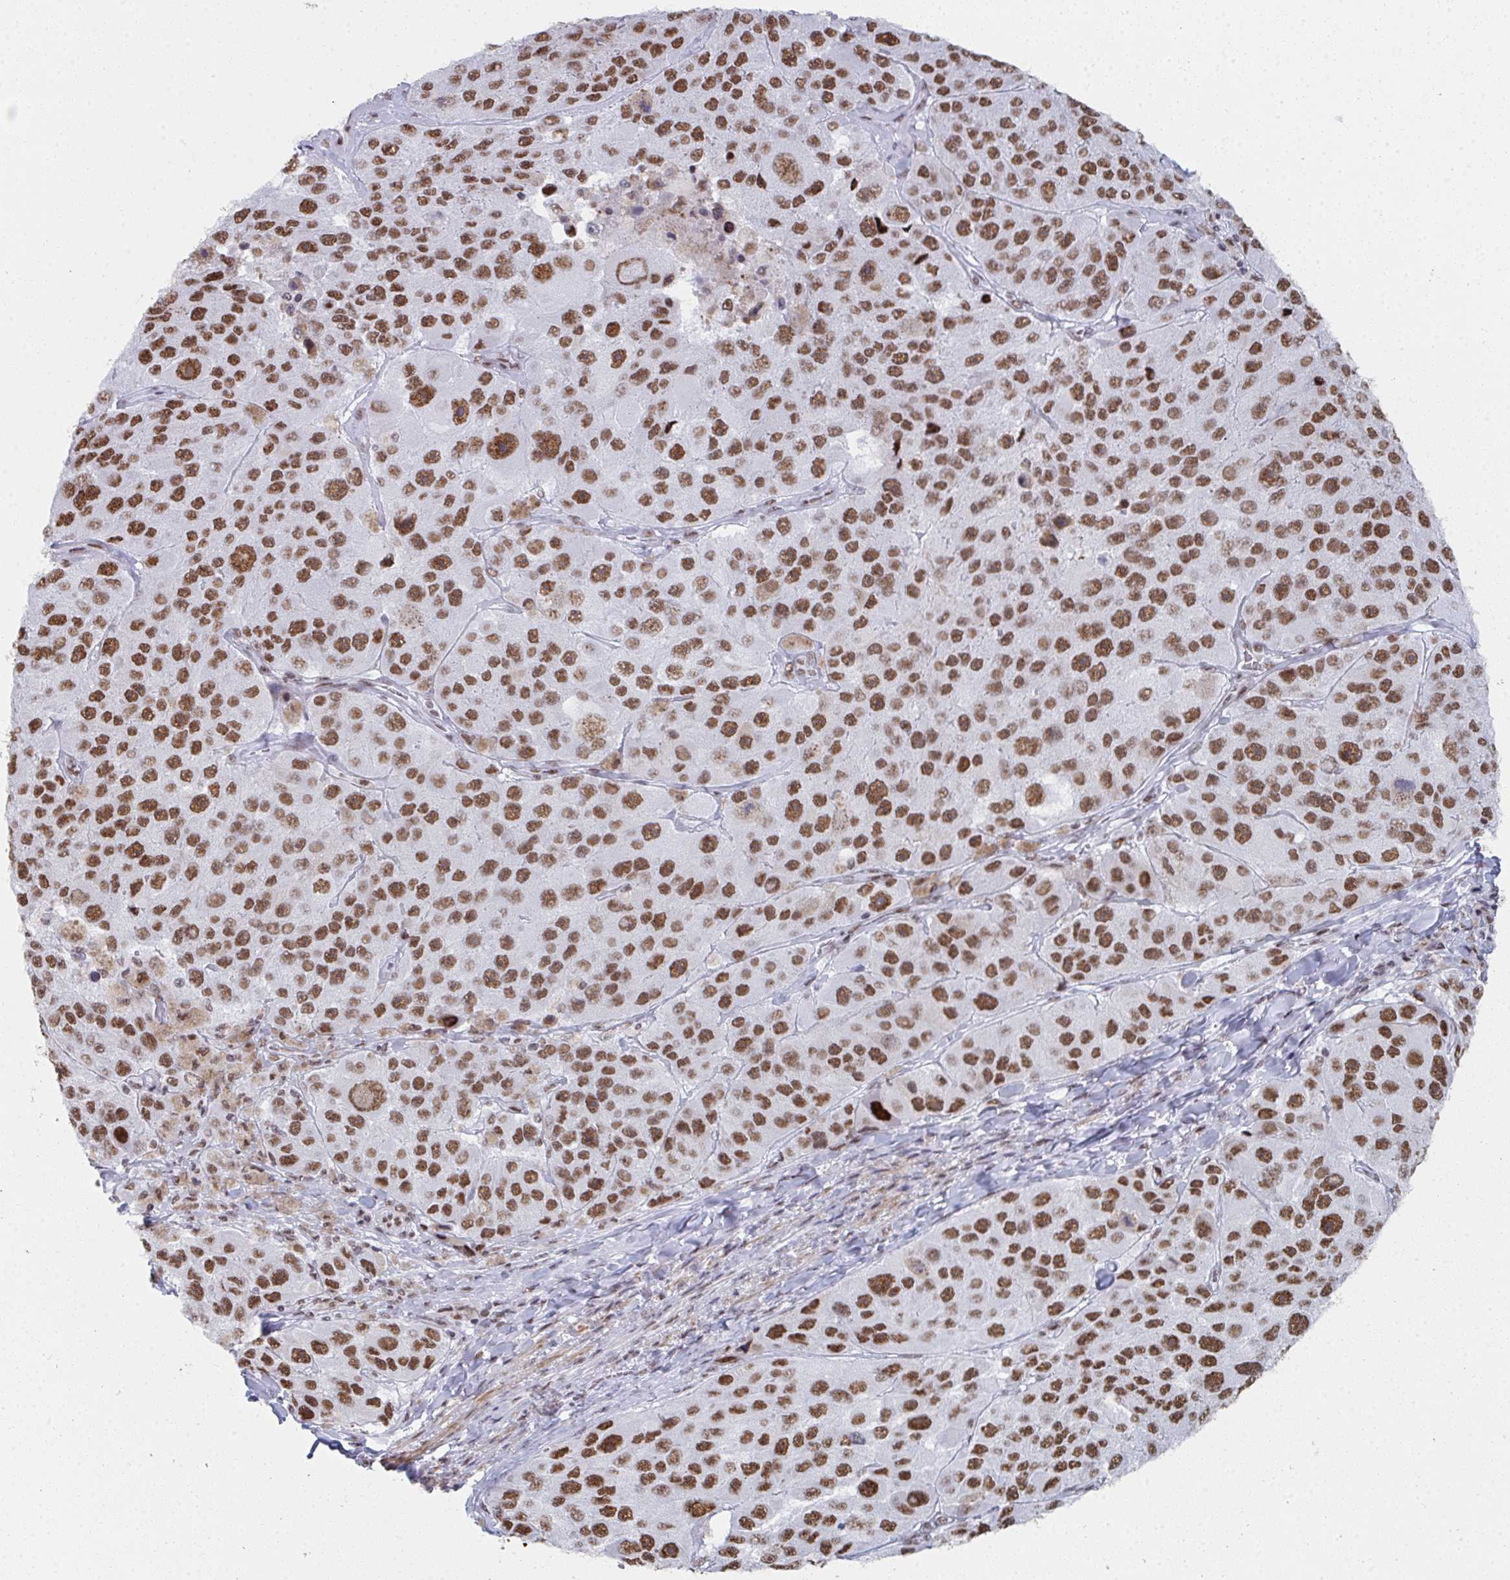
{"staining": {"intensity": "moderate", "quantity": ">75%", "location": "nuclear"}, "tissue": "melanoma", "cell_type": "Tumor cells", "image_type": "cancer", "snomed": [{"axis": "morphology", "description": "Malignant melanoma, Metastatic site"}, {"axis": "topography", "description": "Lymph node"}], "caption": "This micrograph shows malignant melanoma (metastatic site) stained with IHC to label a protein in brown. The nuclear of tumor cells show moderate positivity for the protein. Nuclei are counter-stained blue.", "gene": "SNRNP70", "patient": {"sex": "male", "age": 62}}